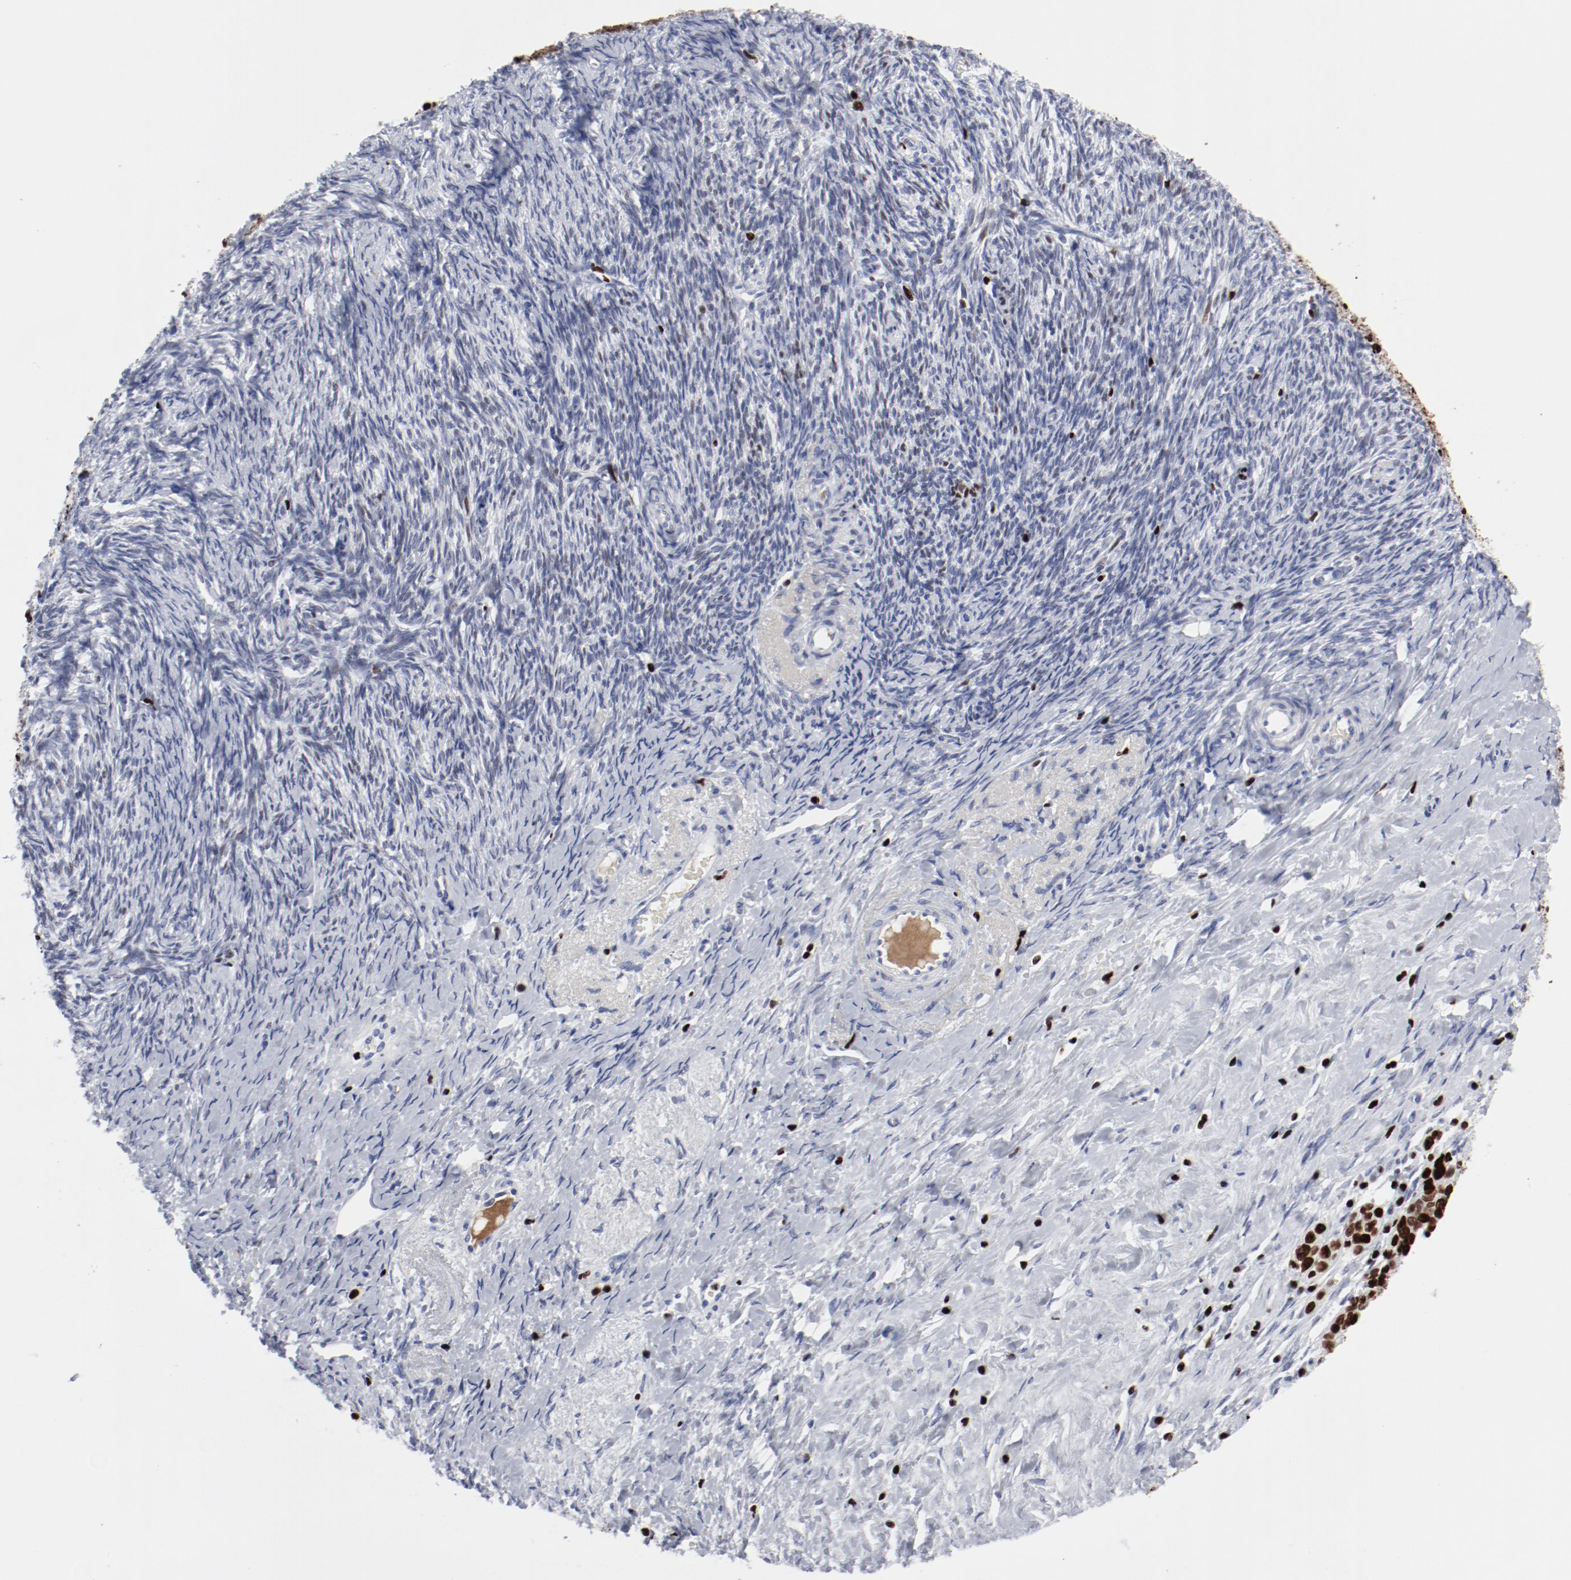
{"staining": {"intensity": "strong", "quantity": "25%-75%", "location": "nuclear"}, "tissue": "ovarian cancer", "cell_type": "Tumor cells", "image_type": "cancer", "snomed": [{"axis": "morphology", "description": "Normal tissue, NOS"}, {"axis": "morphology", "description": "Cystadenocarcinoma, serous, NOS"}, {"axis": "topography", "description": "Ovary"}], "caption": "A brown stain labels strong nuclear staining of a protein in ovarian cancer (serous cystadenocarcinoma) tumor cells. (DAB IHC with brightfield microscopy, high magnification).", "gene": "SMARCC2", "patient": {"sex": "female", "age": 62}}